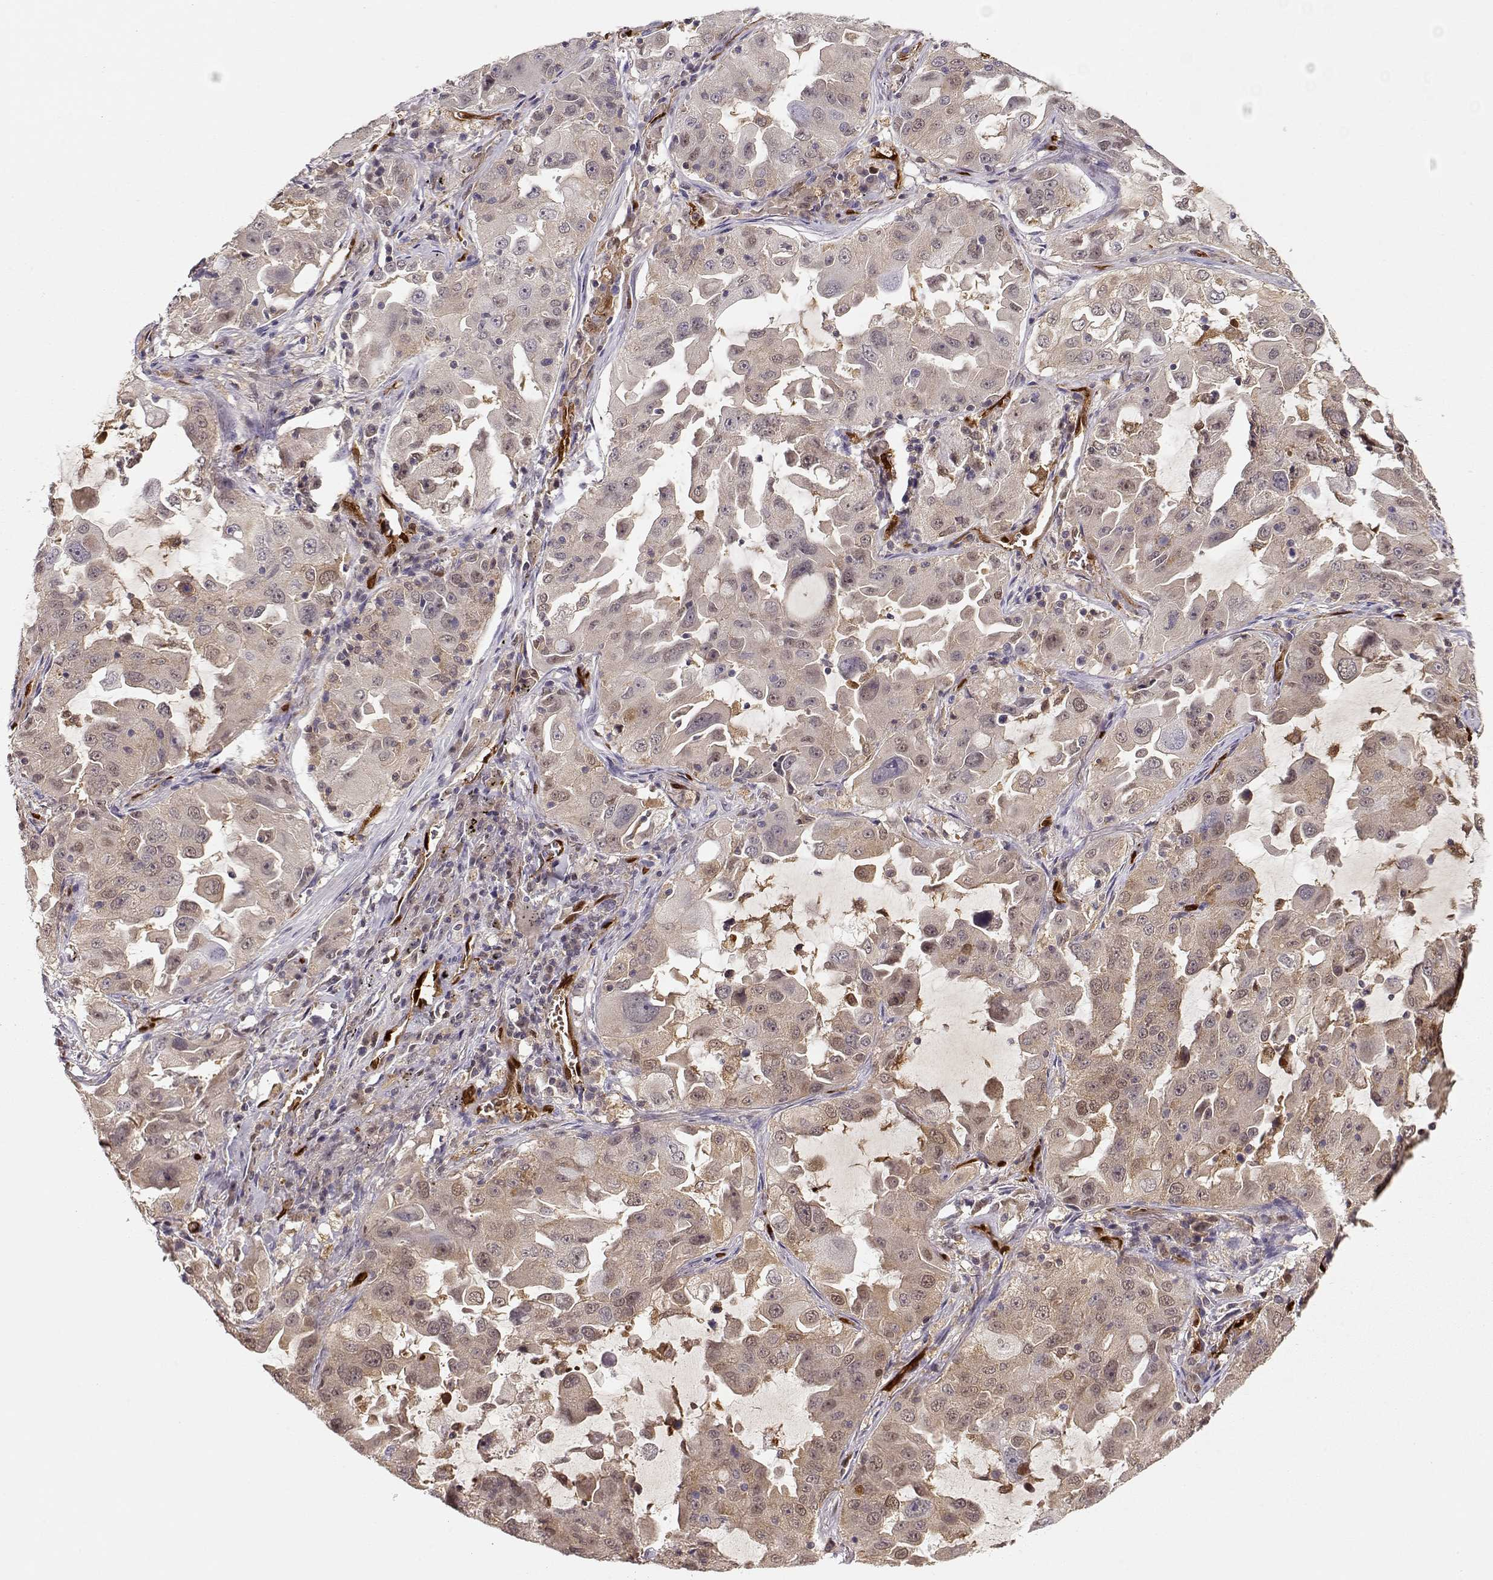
{"staining": {"intensity": "weak", "quantity": "<25%", "location": "cytoplasmic/membranous"}, "tissue": "lung cancer", "cell_type": "Tumor cells", "image_type": "cancer", "snomed": [{"axis": "morphology", "description": "Adenocarcinoma, NOS"}, {"axis": "topography", "description": "Lung"}], "caption": "High magnification brightfield microscopy of lung adenocarcinoma stained with DAB (3,3'-diaminobenzidine) (brown) and counterstained with hematoxylin (blue): tumor cells show no significant expression. (Stains: DAB IHC with hematoxylin counter stain, Microscopy: brightfield microscopy at high magnification).", "gene": "PNP", "patient": {"sex": "female", "age": 61}}